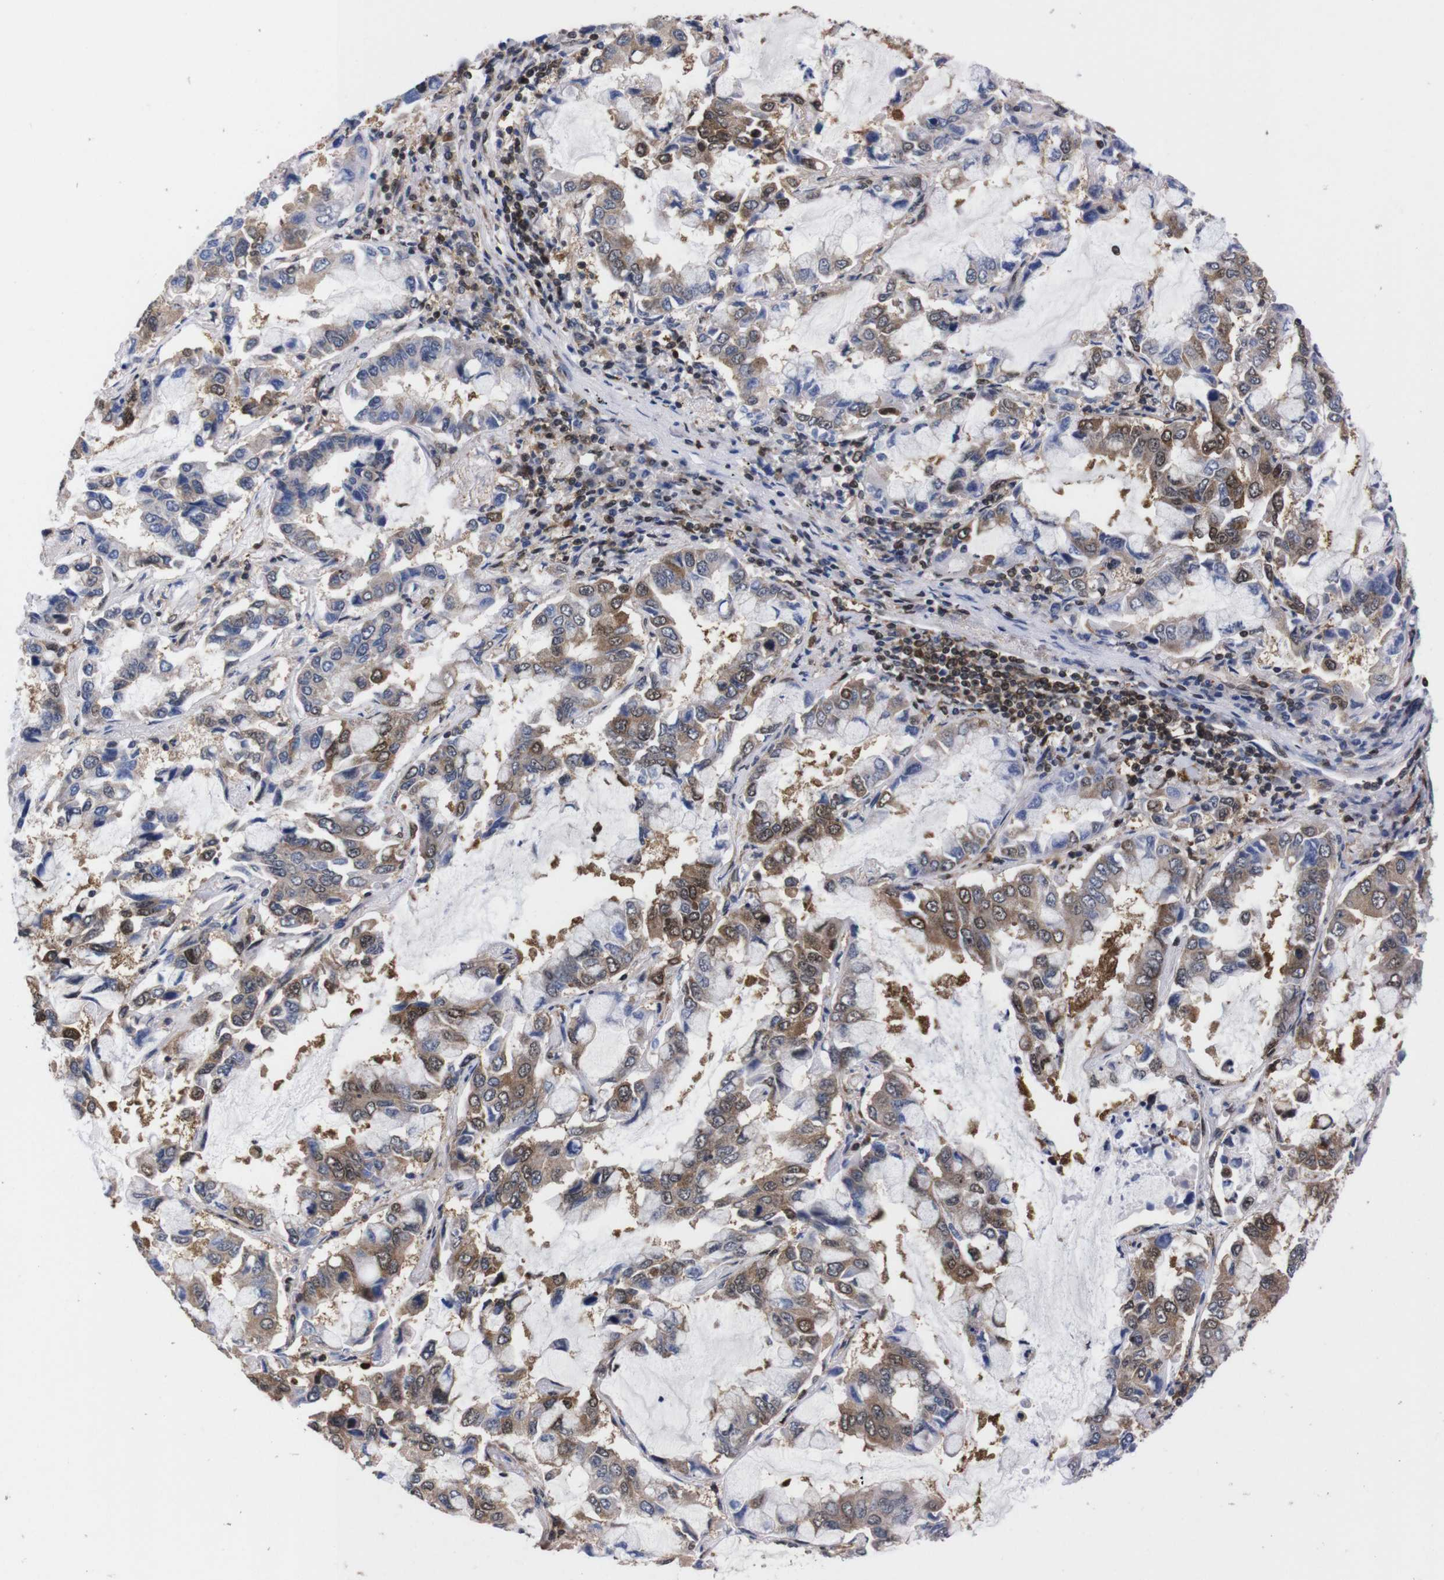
{"staining": {"intensity": "moderate", "quantity": "25%-75%", "location": "cytoplasmic/membranous,nuclear"}, "tissue": "lung cancer", "cell_type": "Tumor cells", "image_type": "cancer", "snomed": [{"axis": "morphology", "description": "Adenocarcinoma, NOS"}, {"axis": "topography", "description": "Lung"}], "caption": "Moderate cytoplasmic/membranous and nuclear expression is seen in about 25%-75% of tumor cells in lung adenocarcinoma. (DAB = brown stain, brightfield microscopy at high magnification).", "gene": "UBQLN2", "patient": {"sex": "male", "age": 64}}